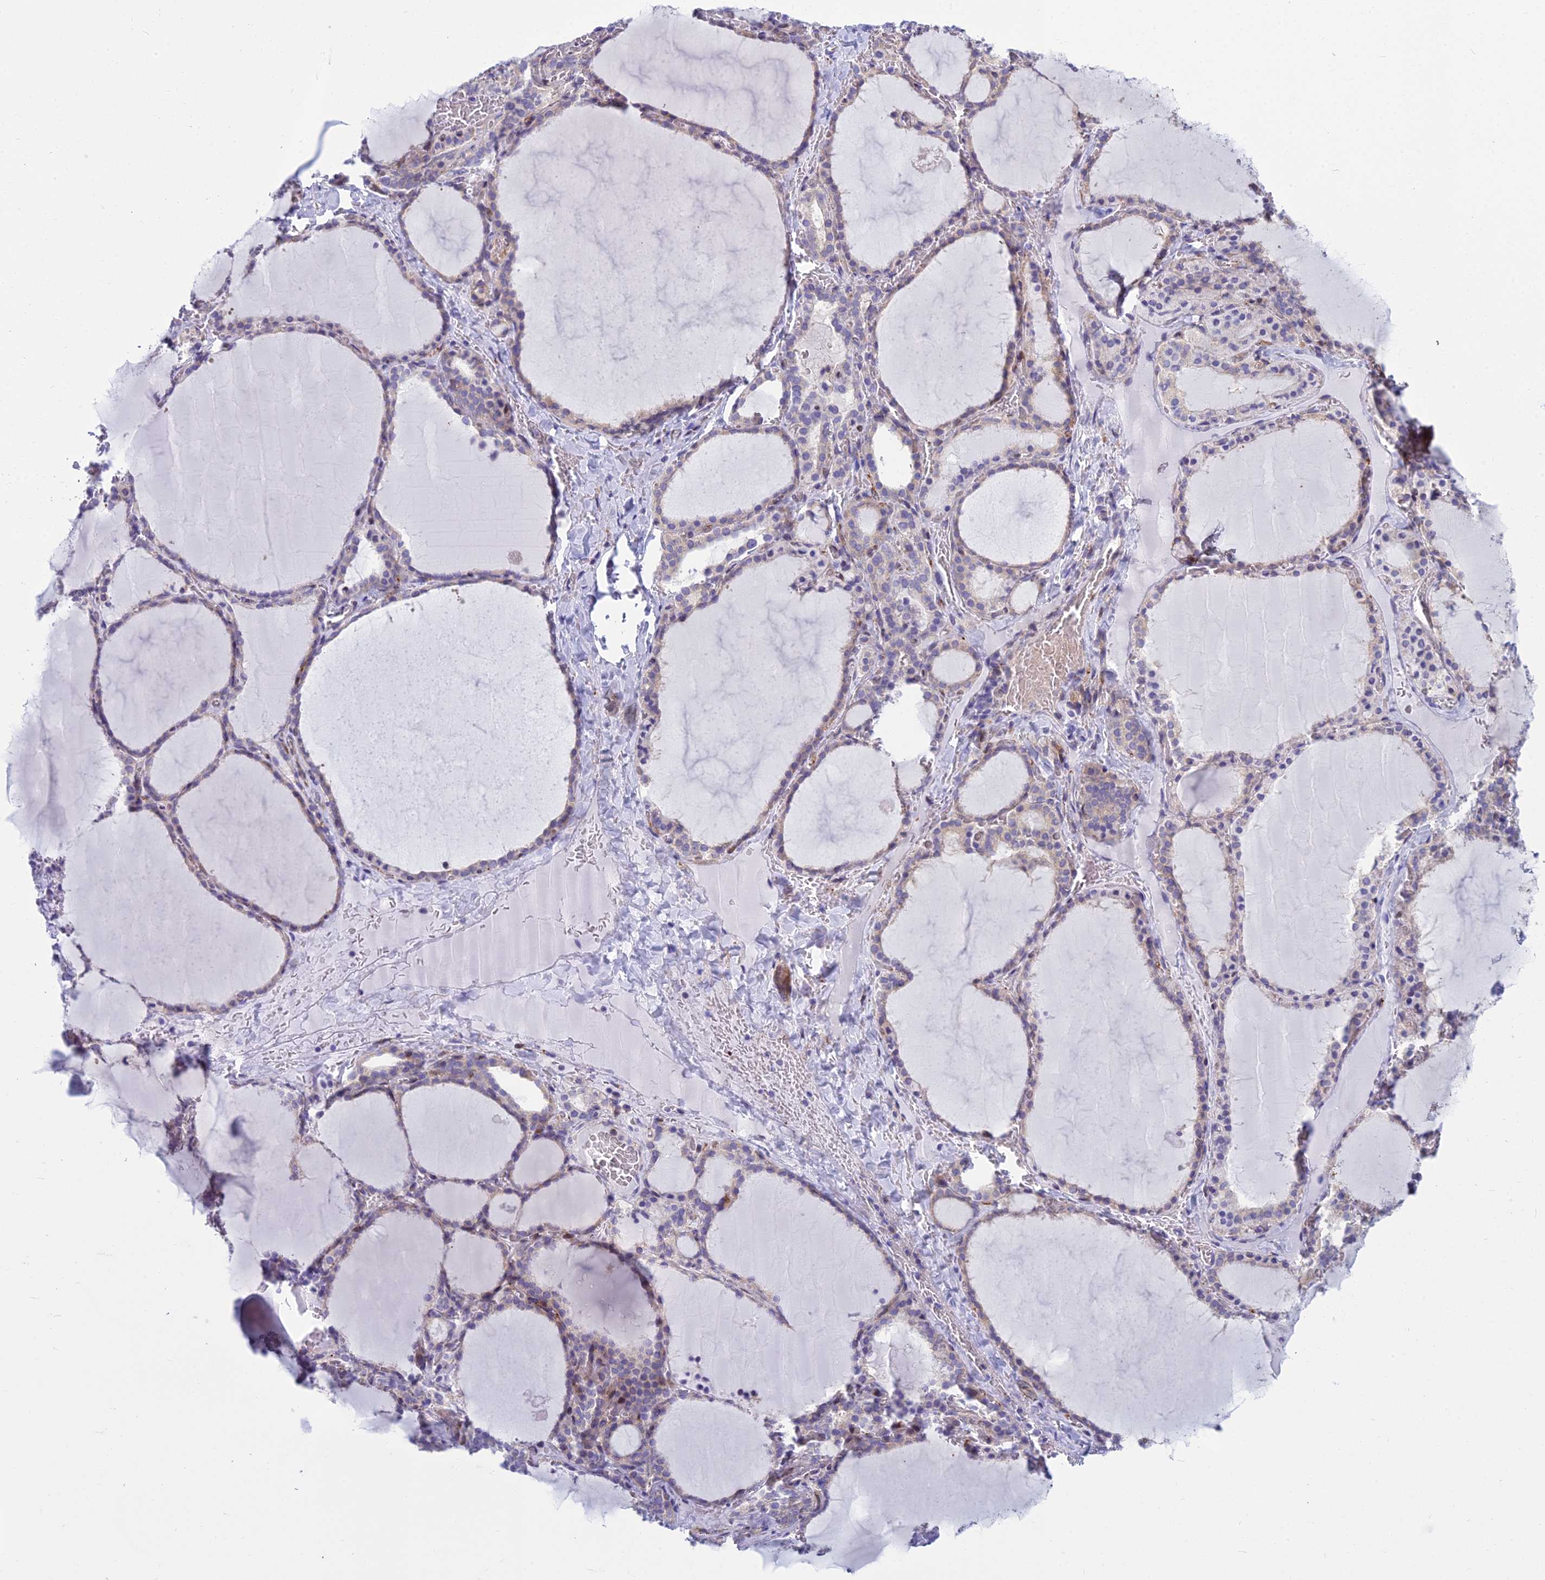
{"staining": {"intensity": "moderate", "quantity": "25%-75%", "location": "cytoplasmic/membranous"}, "tissue": "thyroid gland", "cell_type": "Glandular cells", "image_type": "normal", "snomed": [{"axis": "morphology", "description": "Normal tissue, NOS"}, {"axis": "topography", "description": "Thyroid gland"}], "caption": "DAB (3,3'-diaminobenzidine) immunohistochemical staining of normal thyroid gland reveals moderate cytoplasmic/membranous protein positivity in about 25%-75% of glandular cells.", "gene": "PCDHB14", "patient": {"sex": "female", "age": 39}}